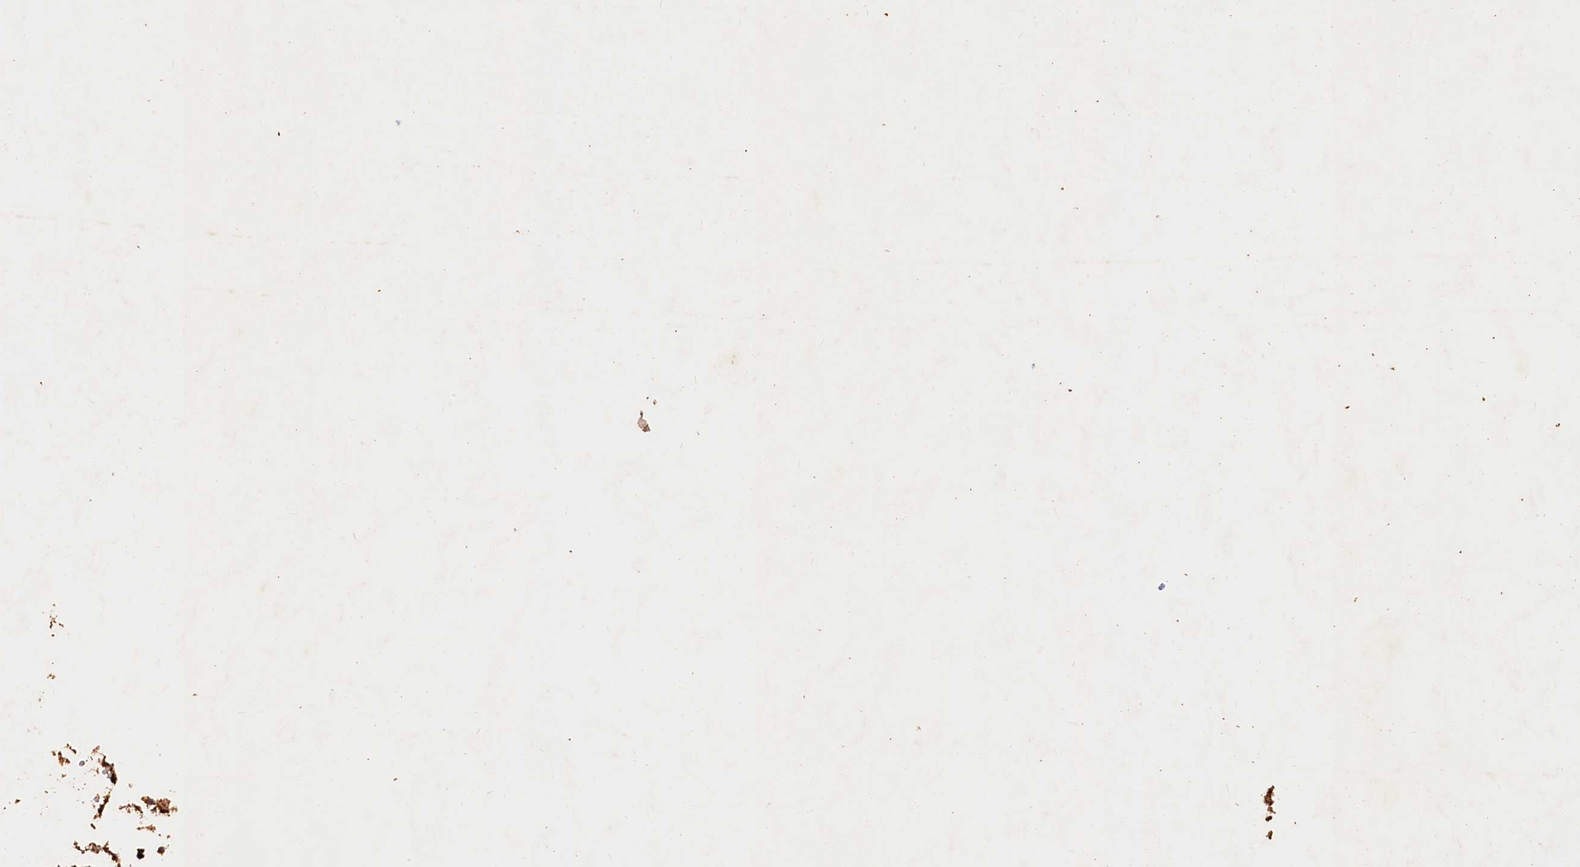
{"staining": {"intensity": "strong", "quantity": ">75%", "location": "cytoplasmic/membranous"}, "tissue": "liver cancer", "cell_type": "Tumor cells", "image_type": "cancer", "snomed": [{"axis": "morphology", "description": "Carcinoma, Hepatocellular, NOS"}, {"axis": "topography", "description": "Liver"}], "caption": "IHC of human liver cancer (hepatocellular carcinoma) demonstrates high levels of strong cytoplasmic/membranous positivity in approximately >75% of tumor cells.", "gene": "VPS36", "patient": {"sex": "female", "age": 58}}